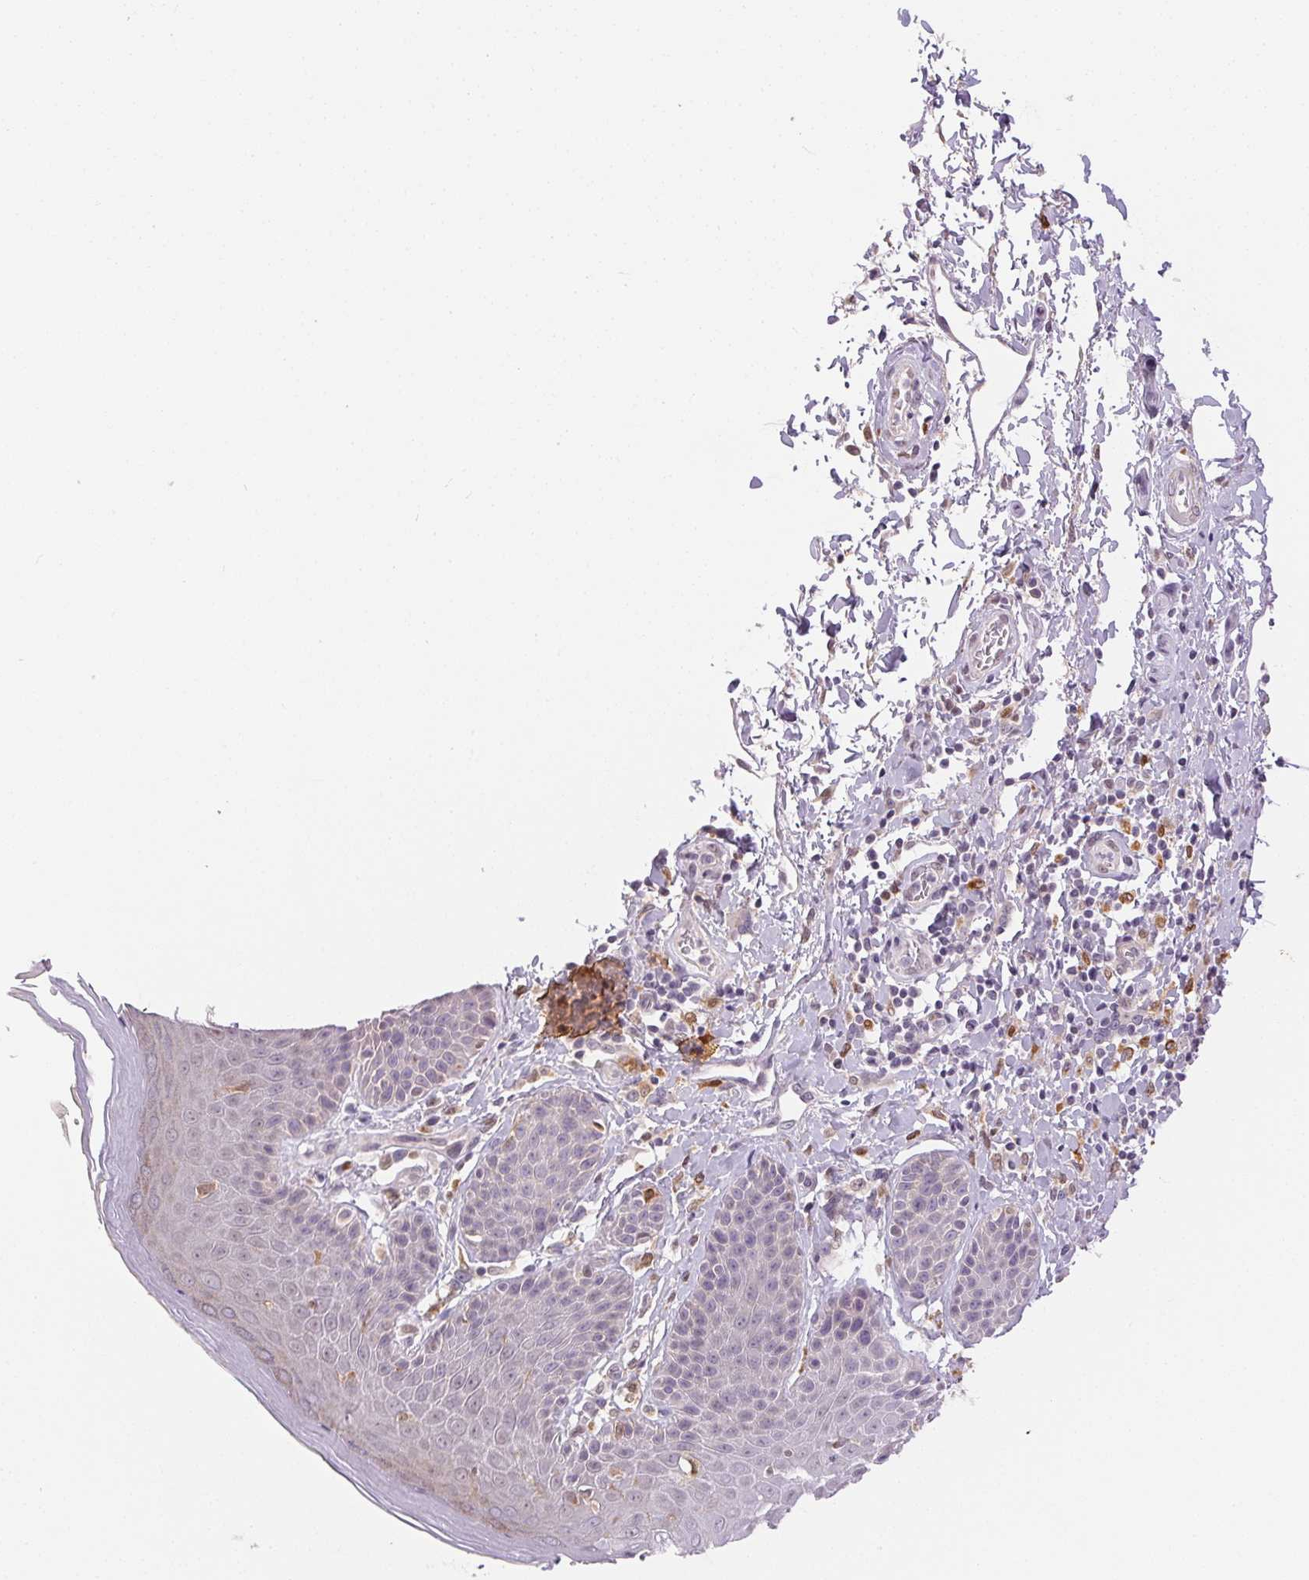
{"staining": {"intensity": "moderate", "quantity": "<25%", "location": "cytoplasmic/membranous"}, "tissue": "skin", "cell_type": "Epidermal cells", "image_type": "normal", "snomed": [{"axis": "morphology", "description": "Normal tissue, NOS"}, {"axis": "topography", "description": "Anal"}, {"axis": "topography", "description": "Peripheral nerve tissue"}], "caption": "This is a photomicrograph of immunohistochemistry staining of unremarkable skin, which shows moderate positivity in the cytoplasmic/membranous of epidermal cells.", "gene": "RPGRIP1", "patient": {"sex": "male", "age": 51}}